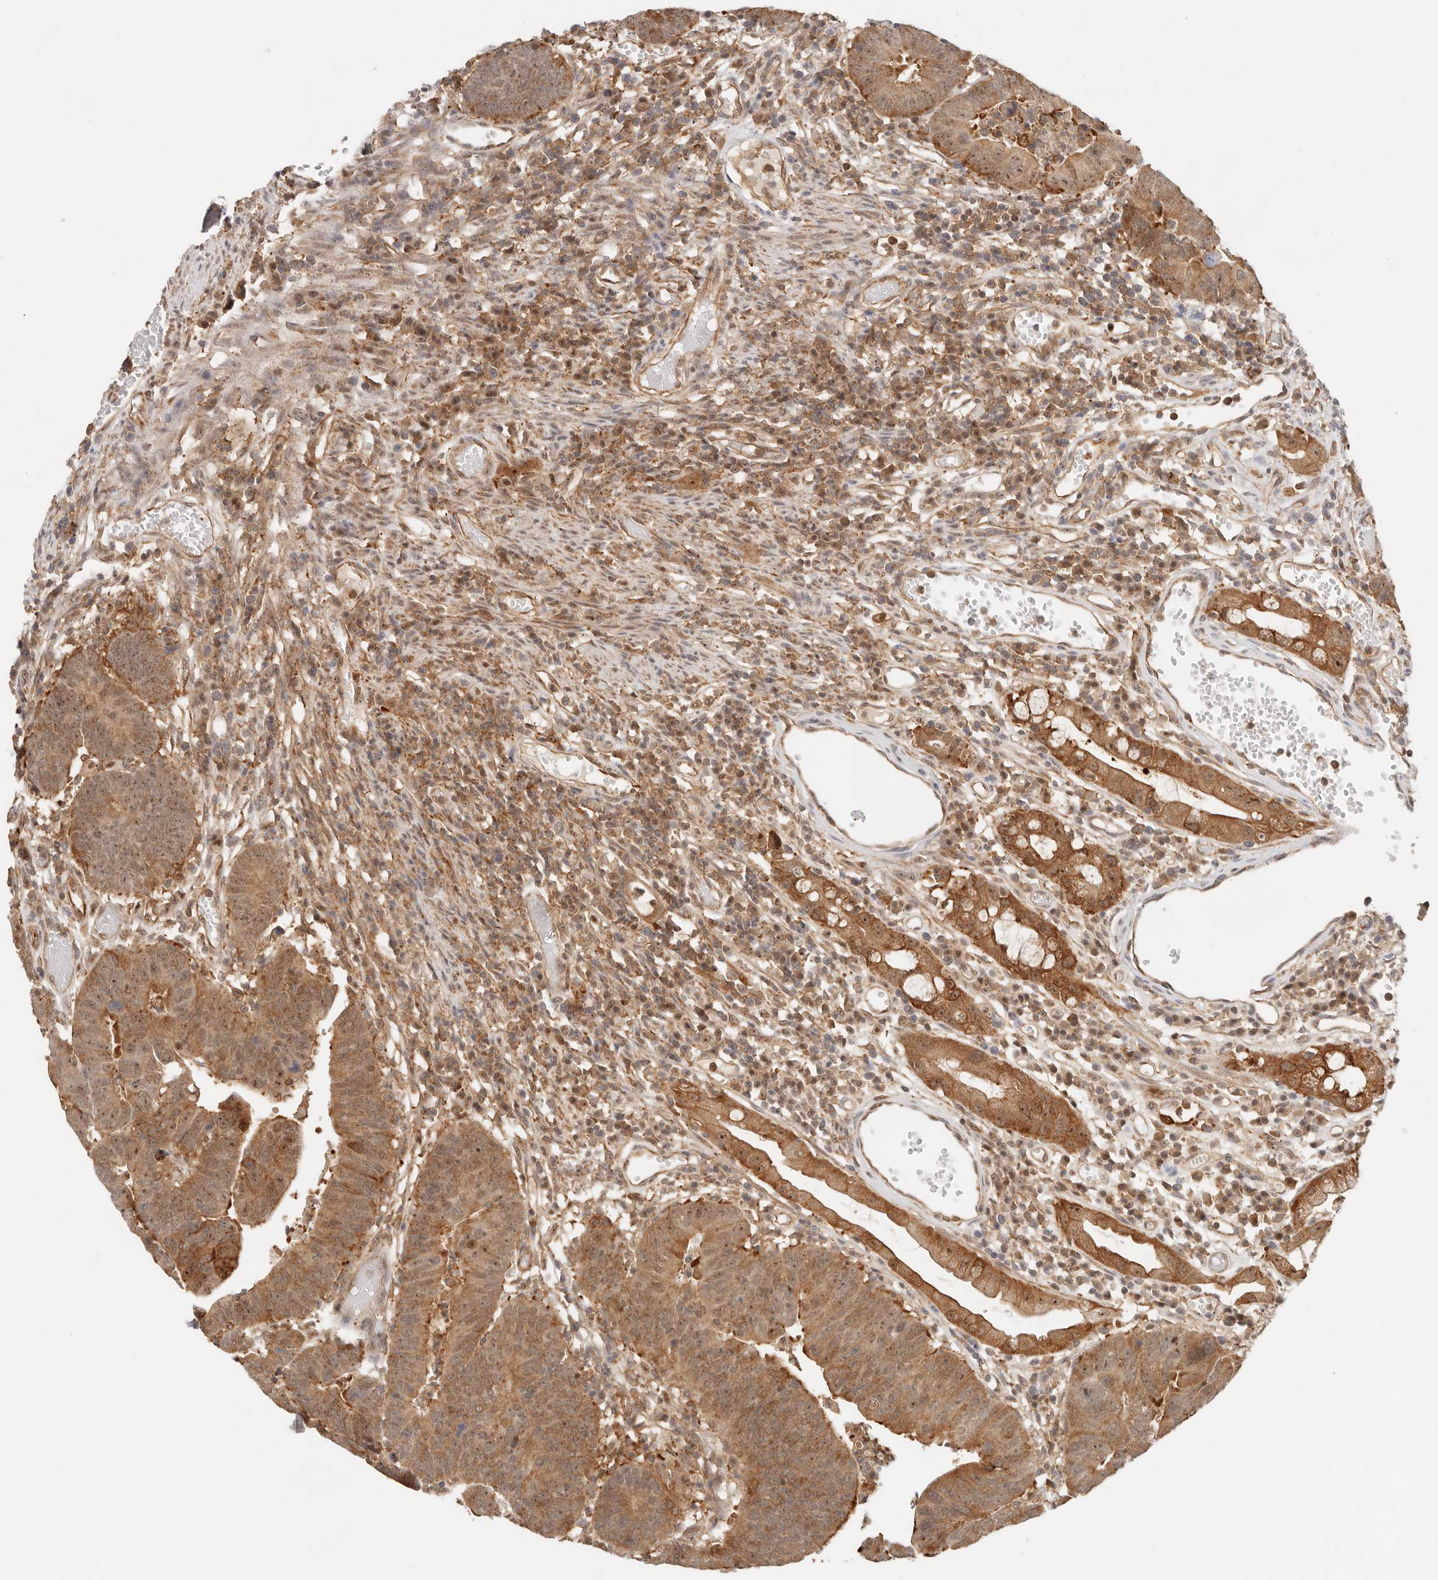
{"staining": {"intensity": "moderate", "quantity": ">75%", "location": "cytoplasmic/membranous,nuclear"}, "tissue": "colorectal cancer", "cell_type": "Tumor cells", "image_type": "cancer", "snomed": [{"axis": "morphology", "description": "Adenocarcinoma, NOS"}, {"axis": "topography", "description": "Rectum"}], "caption": "Colorectal cancer was stained to show a protein in brown. There is medium levels of moderate cytoplasmic/membranous and nuclear positivity in about >75% of tumor cells. (brown staining indicates protein expression, while blue staining denotes nuclei).", "gene": "HEXD", "patient": {"sex": "female", "age": 65}}